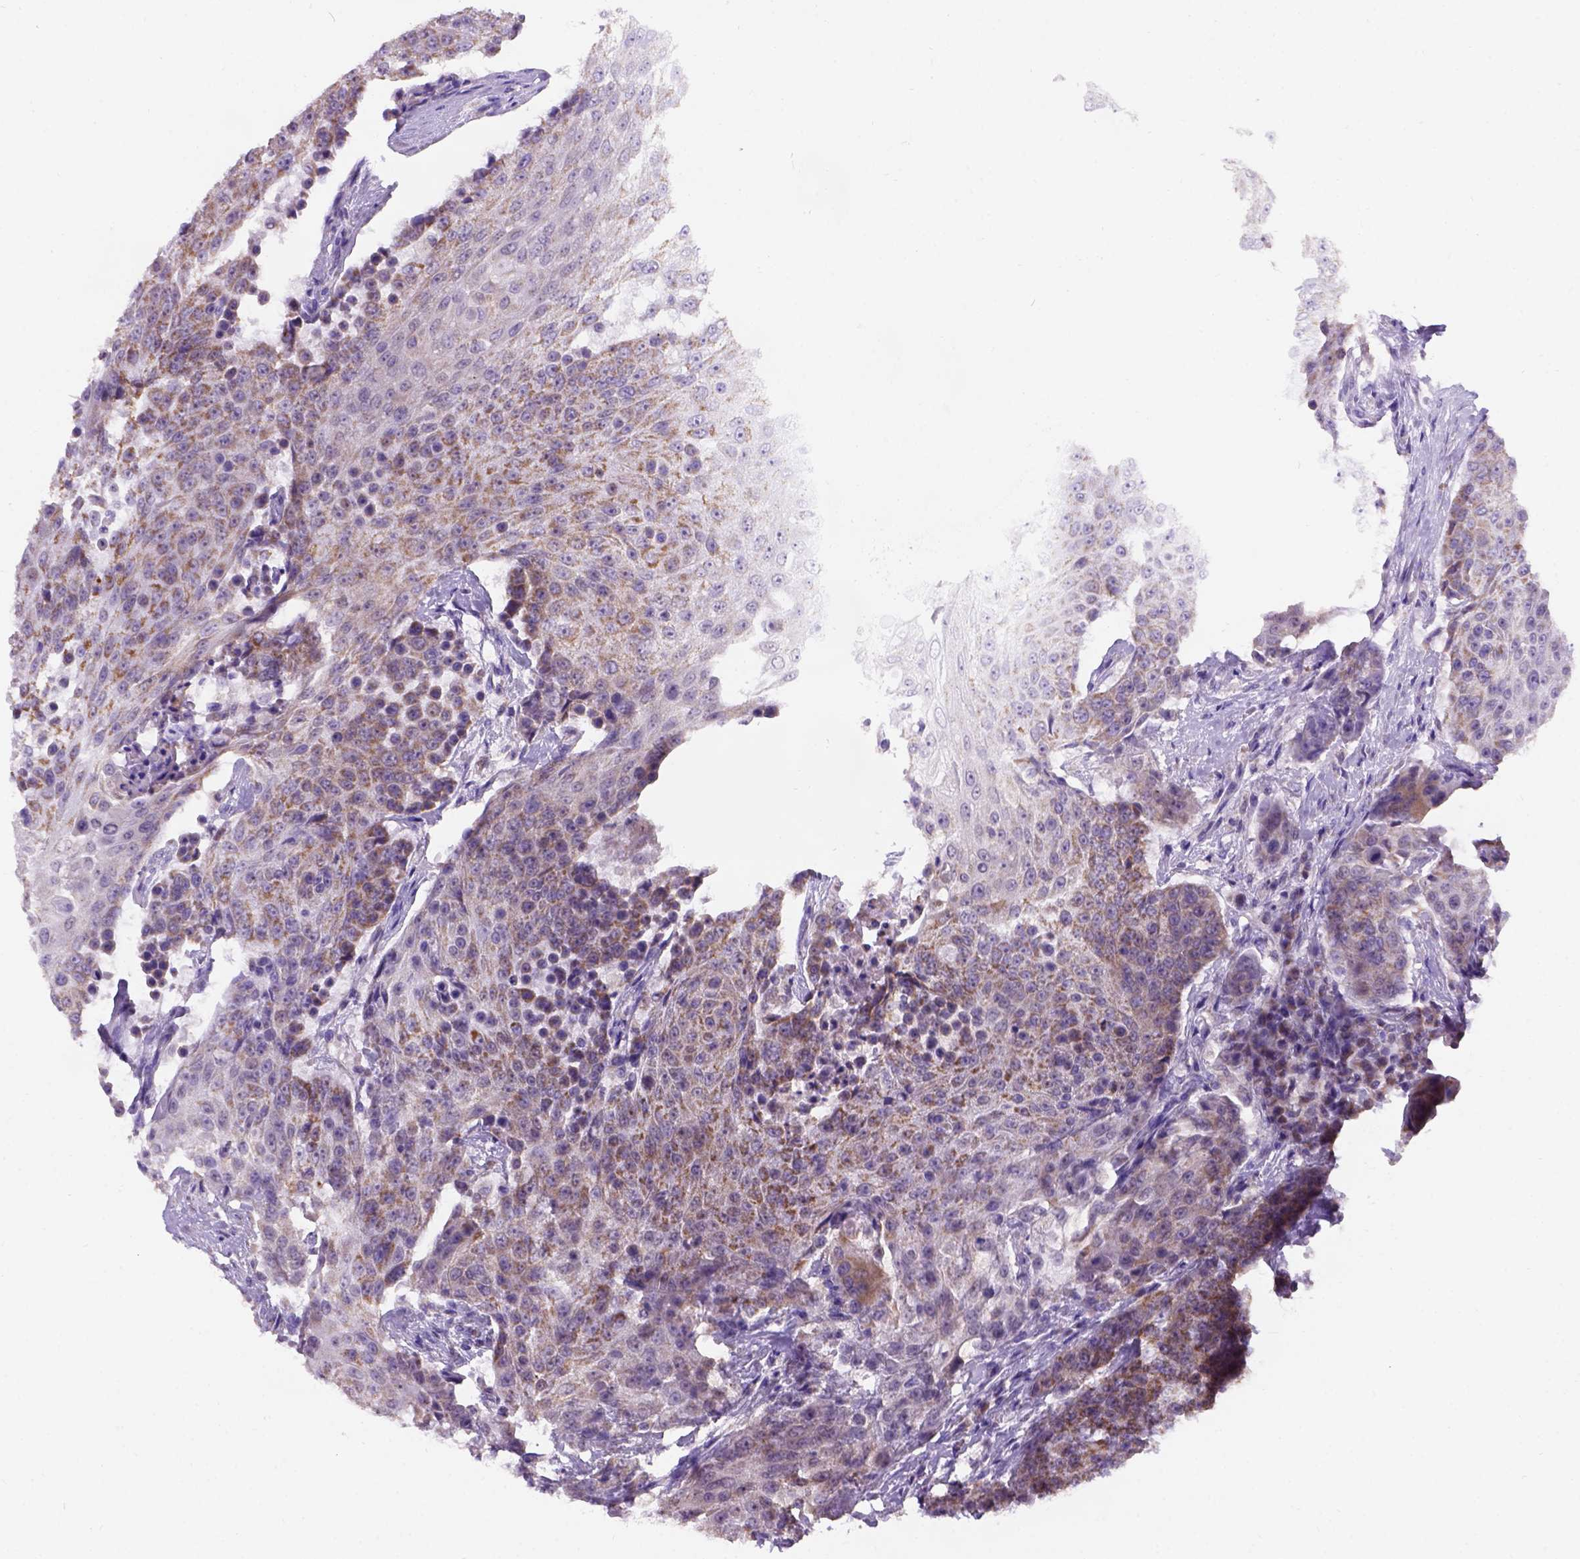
{"staining": {"intensity": "moderate", "quantity": ">75%", "location": "cytoplasmic/membranous"}, "tissue": "urothelial cancer", "cell_type": "Tumor cells", "image_type": "cancer", "snomed": [{"axis": "morphology", "description": "Urothelial carcinoma, High grade"}, {"axis": "topography", "description": "Urinary bladder"}], "caption": "High-power microscopy captured an IHC histopathology image of urothelial cancer, revealing moderate cytoplasmic/membranous staining in about >75% of tumor cells. (DAB (3,3'-diaminobenzidine) IHC, brown staining for protein, blue staining for nuclei).", "gene": "L2HGDH", "patient": {"sex": "female", "age": 63}}